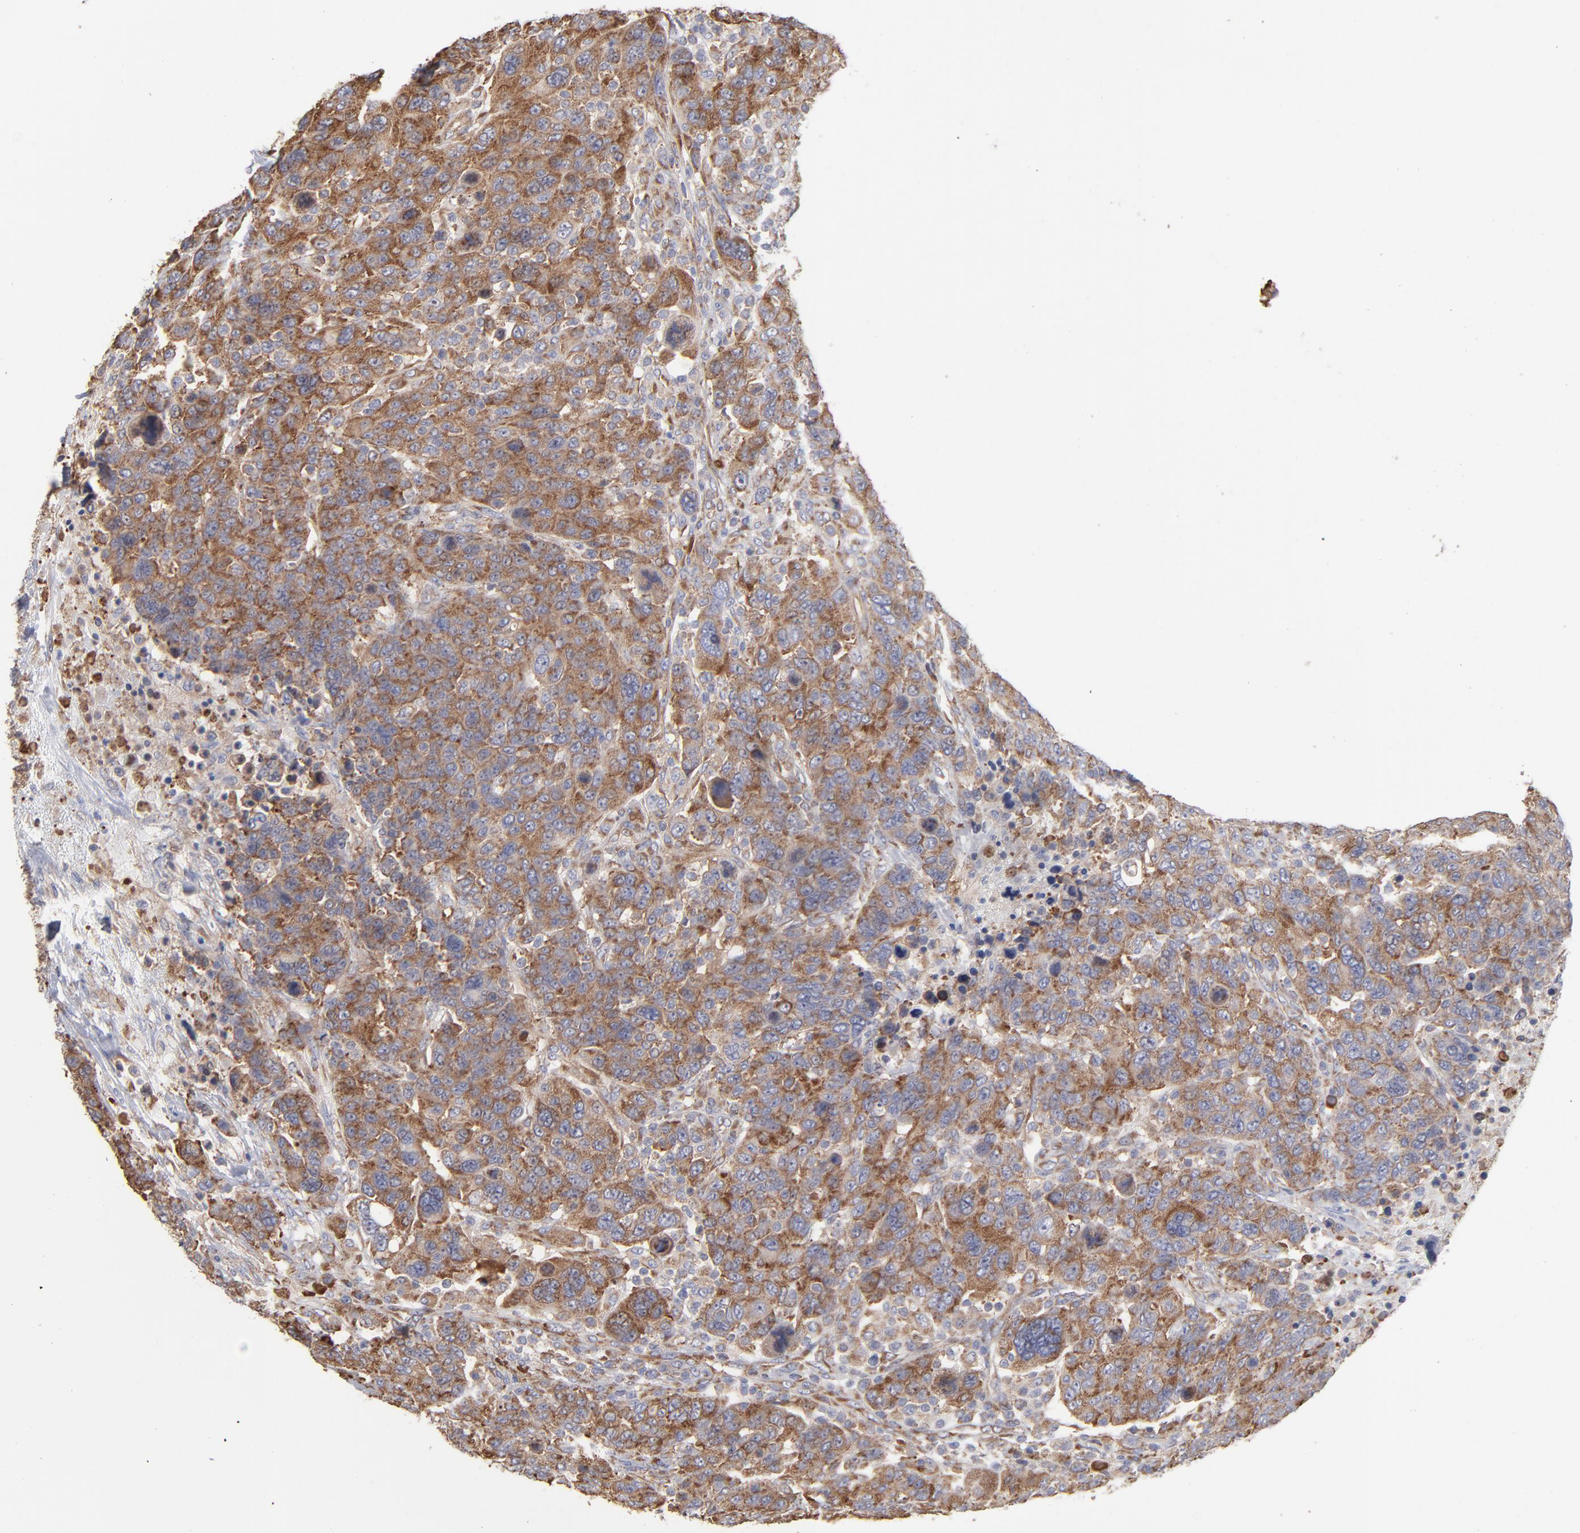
{"staining": {"intensity": "moderate", "quantity": ">75%", "location": "cytoplasmic/membranous"}, "tissue": "breast cancer", "cell_type": "Tumor cells", "image_type": "cancer", "snomed": [{"axis": "morphology", "description": "Duct carcinoma"}, {"axis": "topography", "description": "Breast"}], "caption": "Immunohistochemical staining of human breast cancer (intraductal carcinoma) exhibits moderate cytoplasmic/membranous protein expression in approximately >75% of tumor cells.", "gene": "RPL3", "patient": {"sex": "female", "age": 37}}